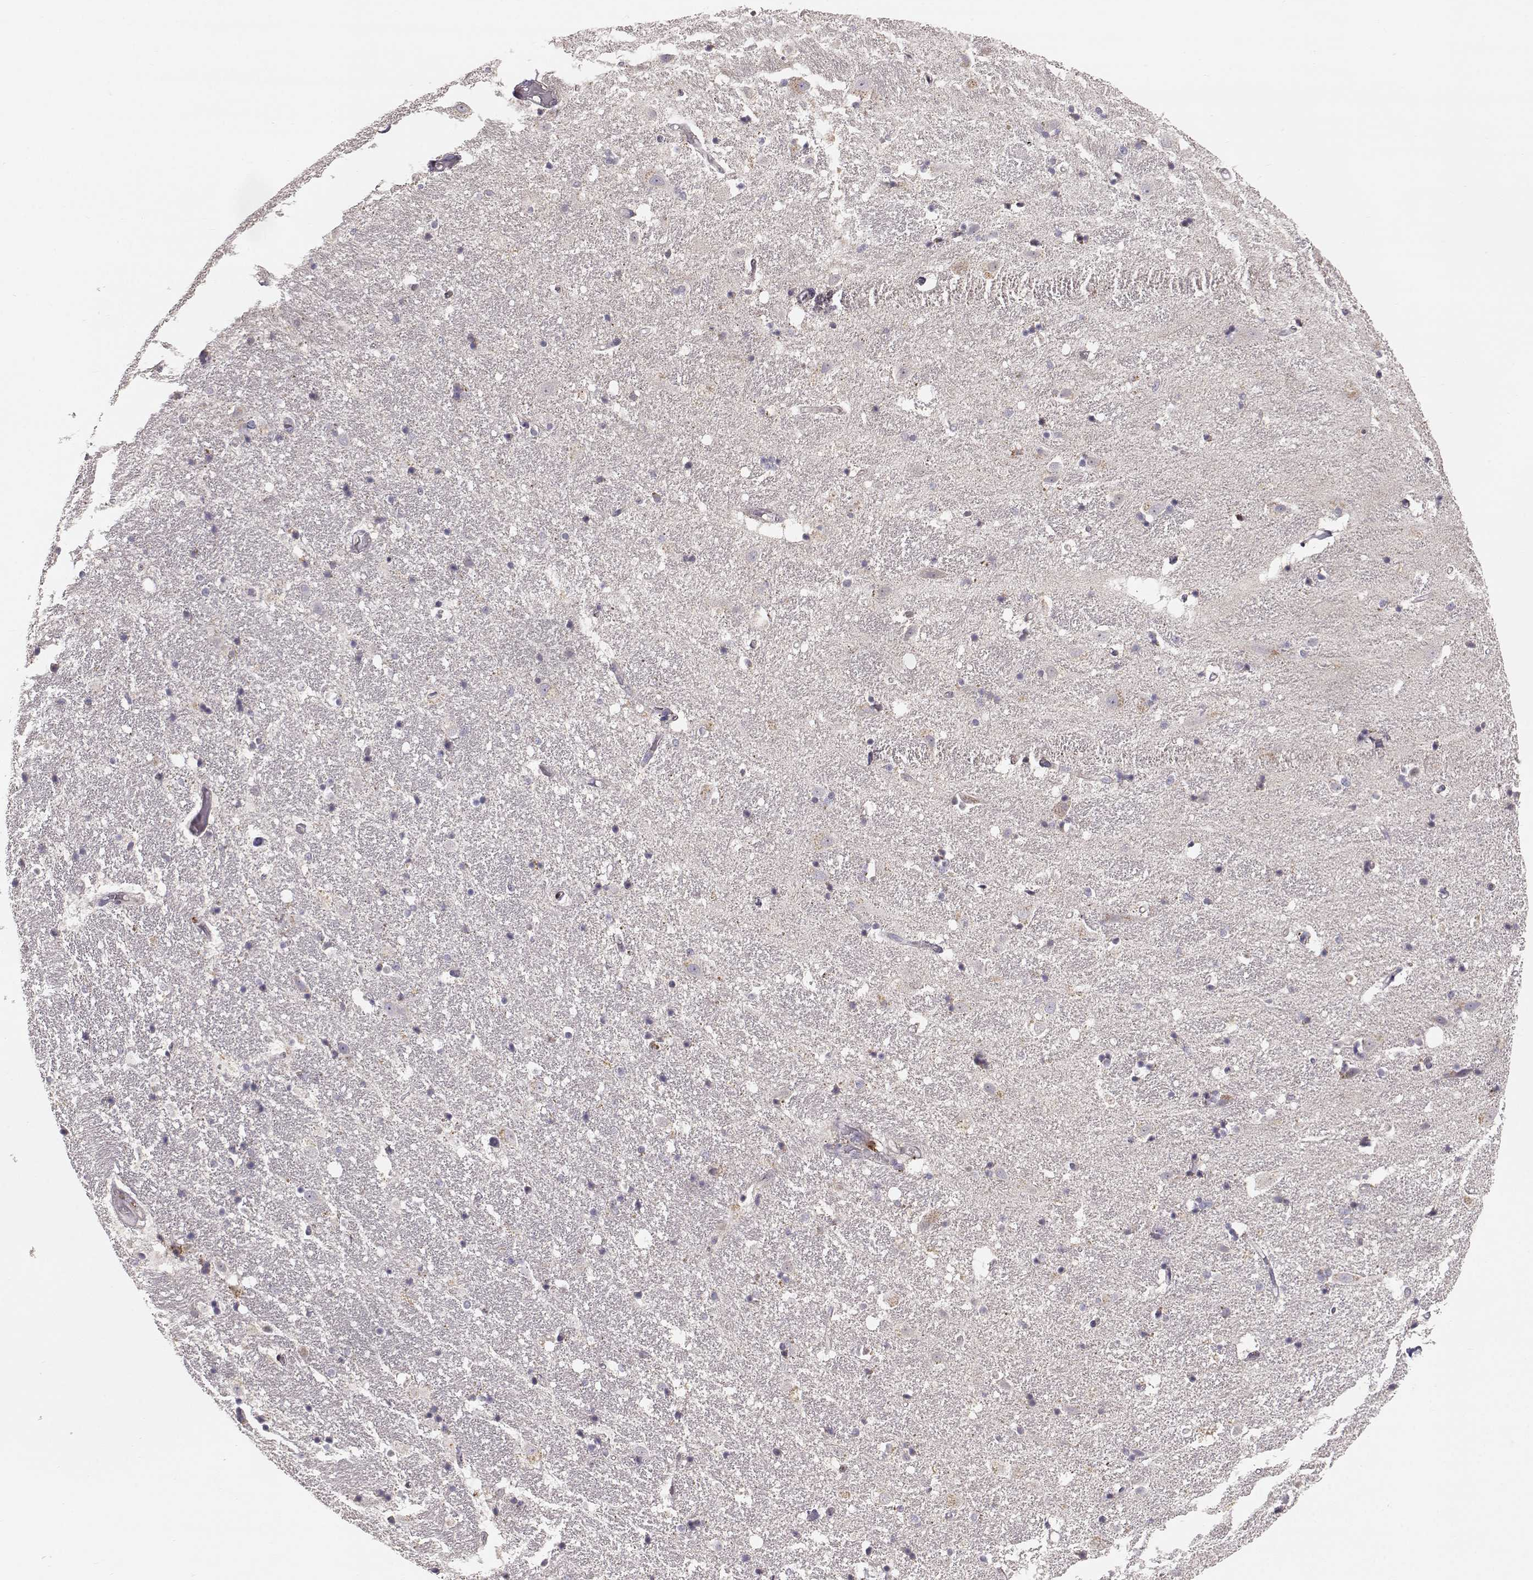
{"staining": {"intensity": "negative", "quantity": "none", "location": "none"}, "tissue": "hippocampus", "cell_type": "Glial cells", "image_type": "normal", "snomed": [{"axis": "morphology", "description": "Normal tissue, NOS"}, {"axis": "topography", "description": "Hippocampus"}], "caption": "High power microscopy micrograph of an IHC micrograph of benign hippocampus, revealing no significant positivity in glial cells. (Brightfield microscopy of DAB (3,3'-diaminobenzidine) immunohistochemistry at high magnification).", "gene": "GRAP2", "patient": {"sex": "male", "age": 49}}